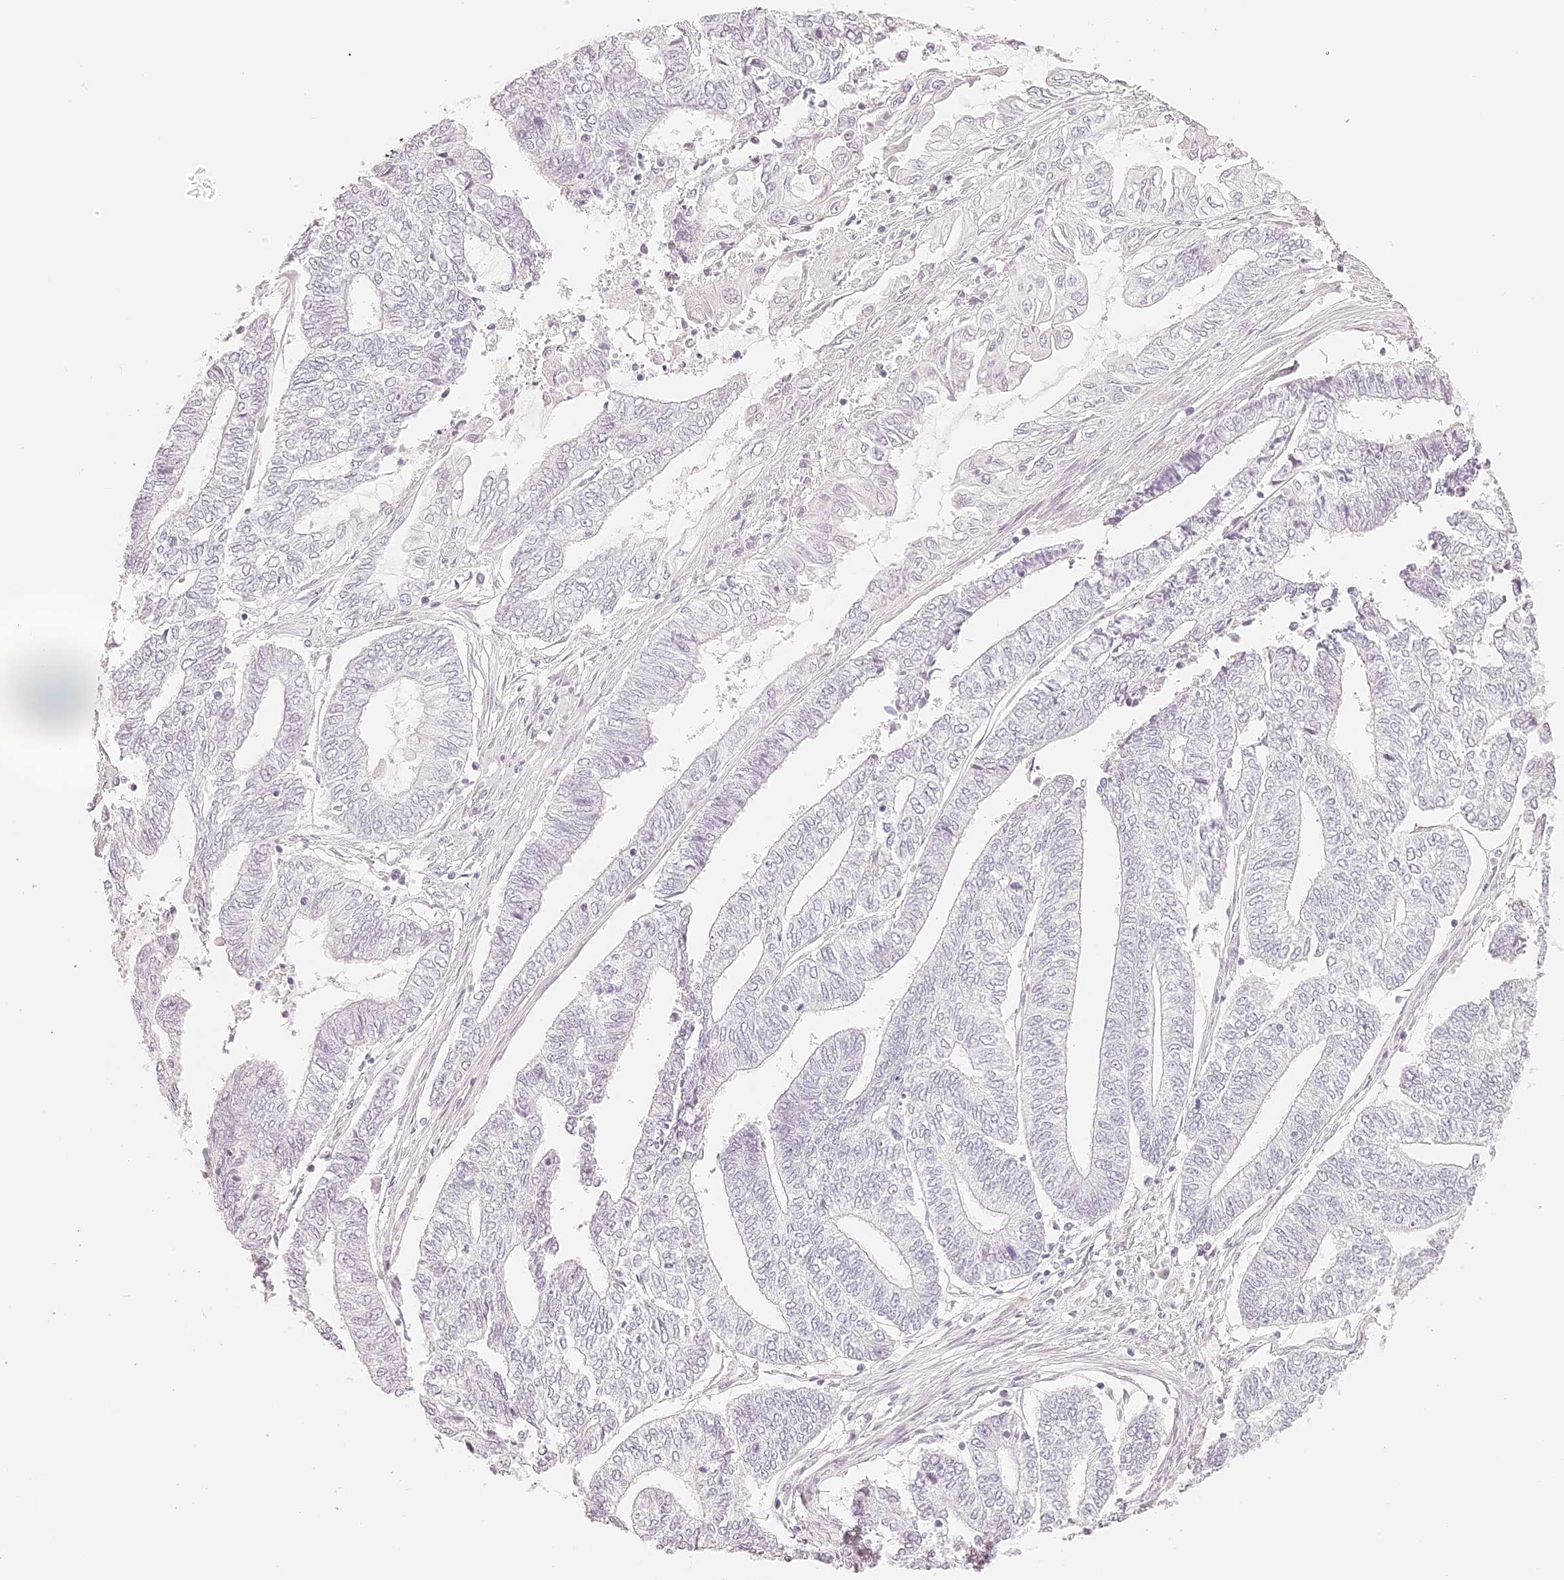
{"staining": {"intensity": "negative", "quantity": "none", "location": "none"}, "tissue": "endometrial cancer", "cell_type": "Tumor cells", "image_type": "cancer", "snomed": [{"axis": "morphology", "description": "Adenocarcinoma, NOS"}, {"axis": "topography", "description": "Uterus"}, {"axis": "topography", "description": "Endometrium"}], "caption": "A high-resolution image shows IHC staining of adenocarcinoma (endometrial), which displays no significant positivity in tumor cells. Nuclei are stained in blue.", "gene": "TRIM45", "patient": {"sex": "female", "age": 70}}